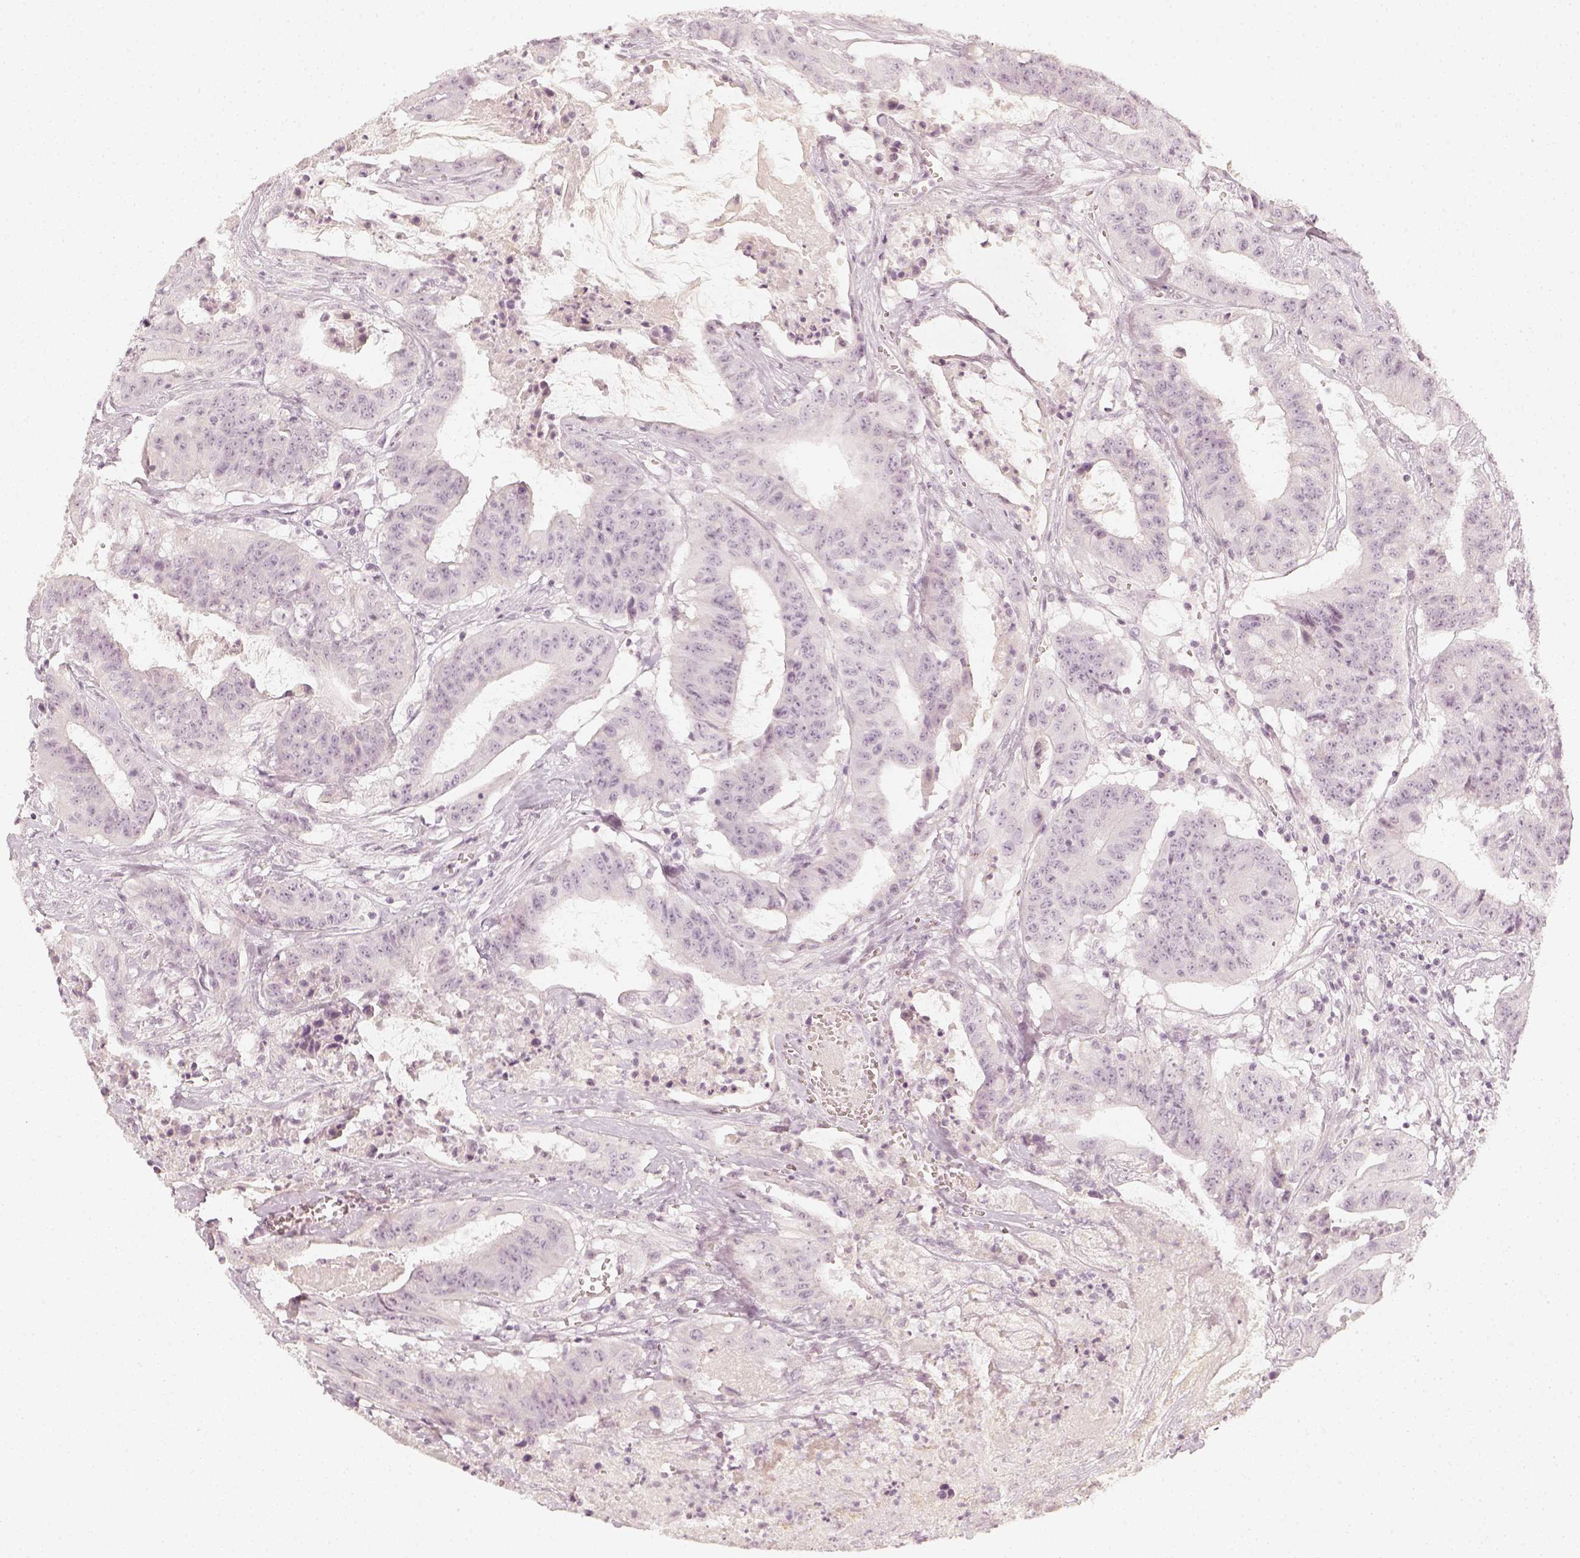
{"staining": {"intensity": "negative", "quantity": "none", "location": "none"}, "tissue": "colorectal cancer", "cell_type": "Tumor cells", "image_type": "cancer", "snomed": [{"axis": "morphology", "description": "Adenocarcinoma, NOS"}, {"axis": "topography", "description": "Colon"}], "caption": "The image reveals no significant positivity in tumor cells of colorectal cancer (adenocarcinoma). The staining was performed using DAB to visualize the protein expression in brown, while the nuclei were stained in blue with hematoxylin (Magnification: 20x).", "gene": "DSG4", "patient": {"sex": "male", "age": 33}}